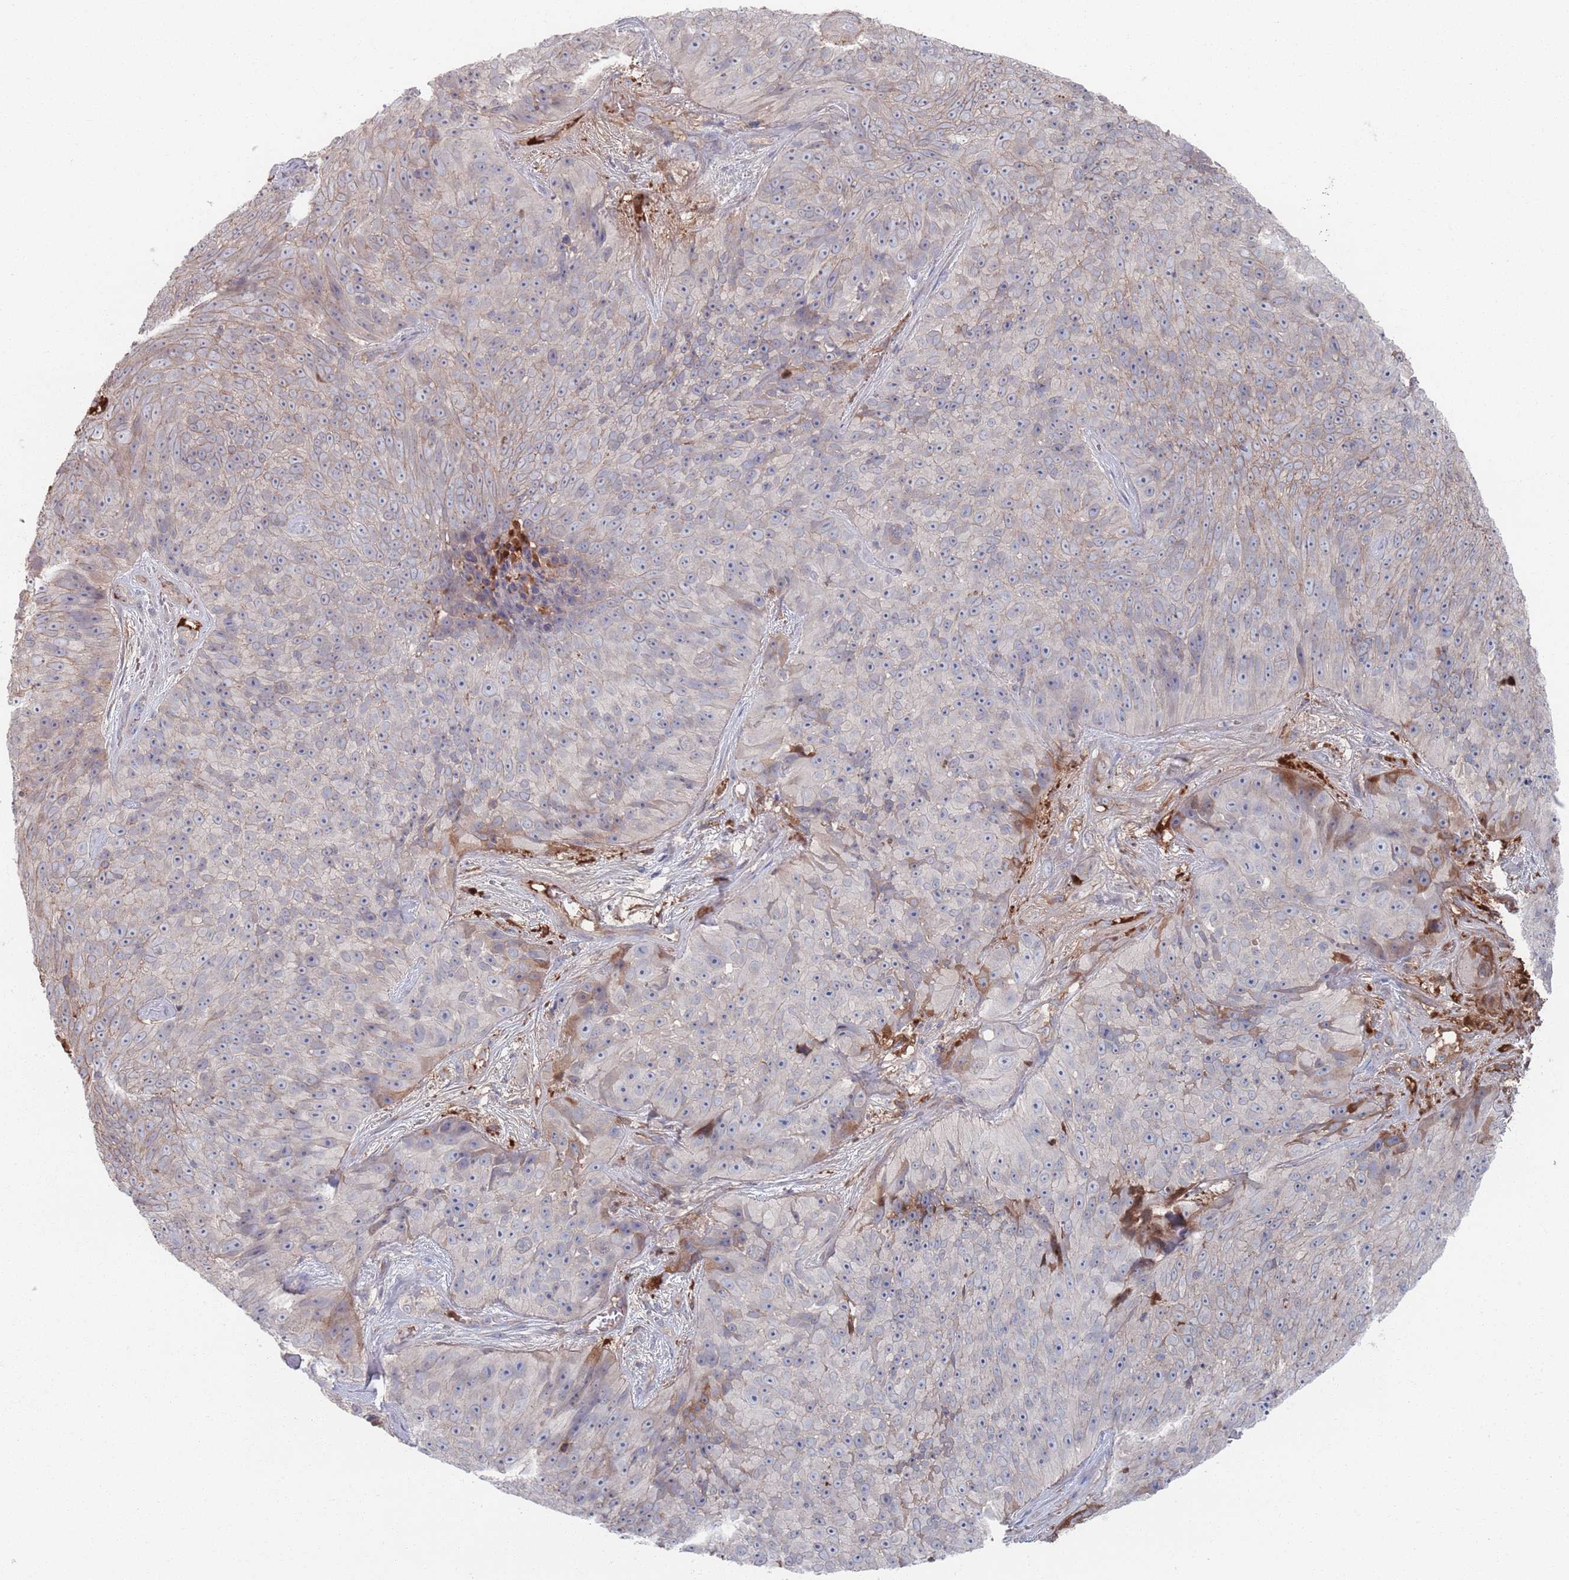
{"staining": {"intensity": "weak", "quantity": "<25%", "location": "cytoplasmic/membranous"}, "tissue": "skin cancer", "cell_type": "Tumor cells", "image_type": "cancer", "snomed": [{"axis": "morphology", "description": "Squamous cell carcinoma, NOS"}, {"axis": "topography", "description": "Skin"}], "caption": "Tumor cells show no significant protein expression in skin squamous cell carcinoma. (Brightfield microscopy of DAB IHC at high magnification).", "gene": "PLEKHA4", "patient": {"sex": "female", "age": 87}}